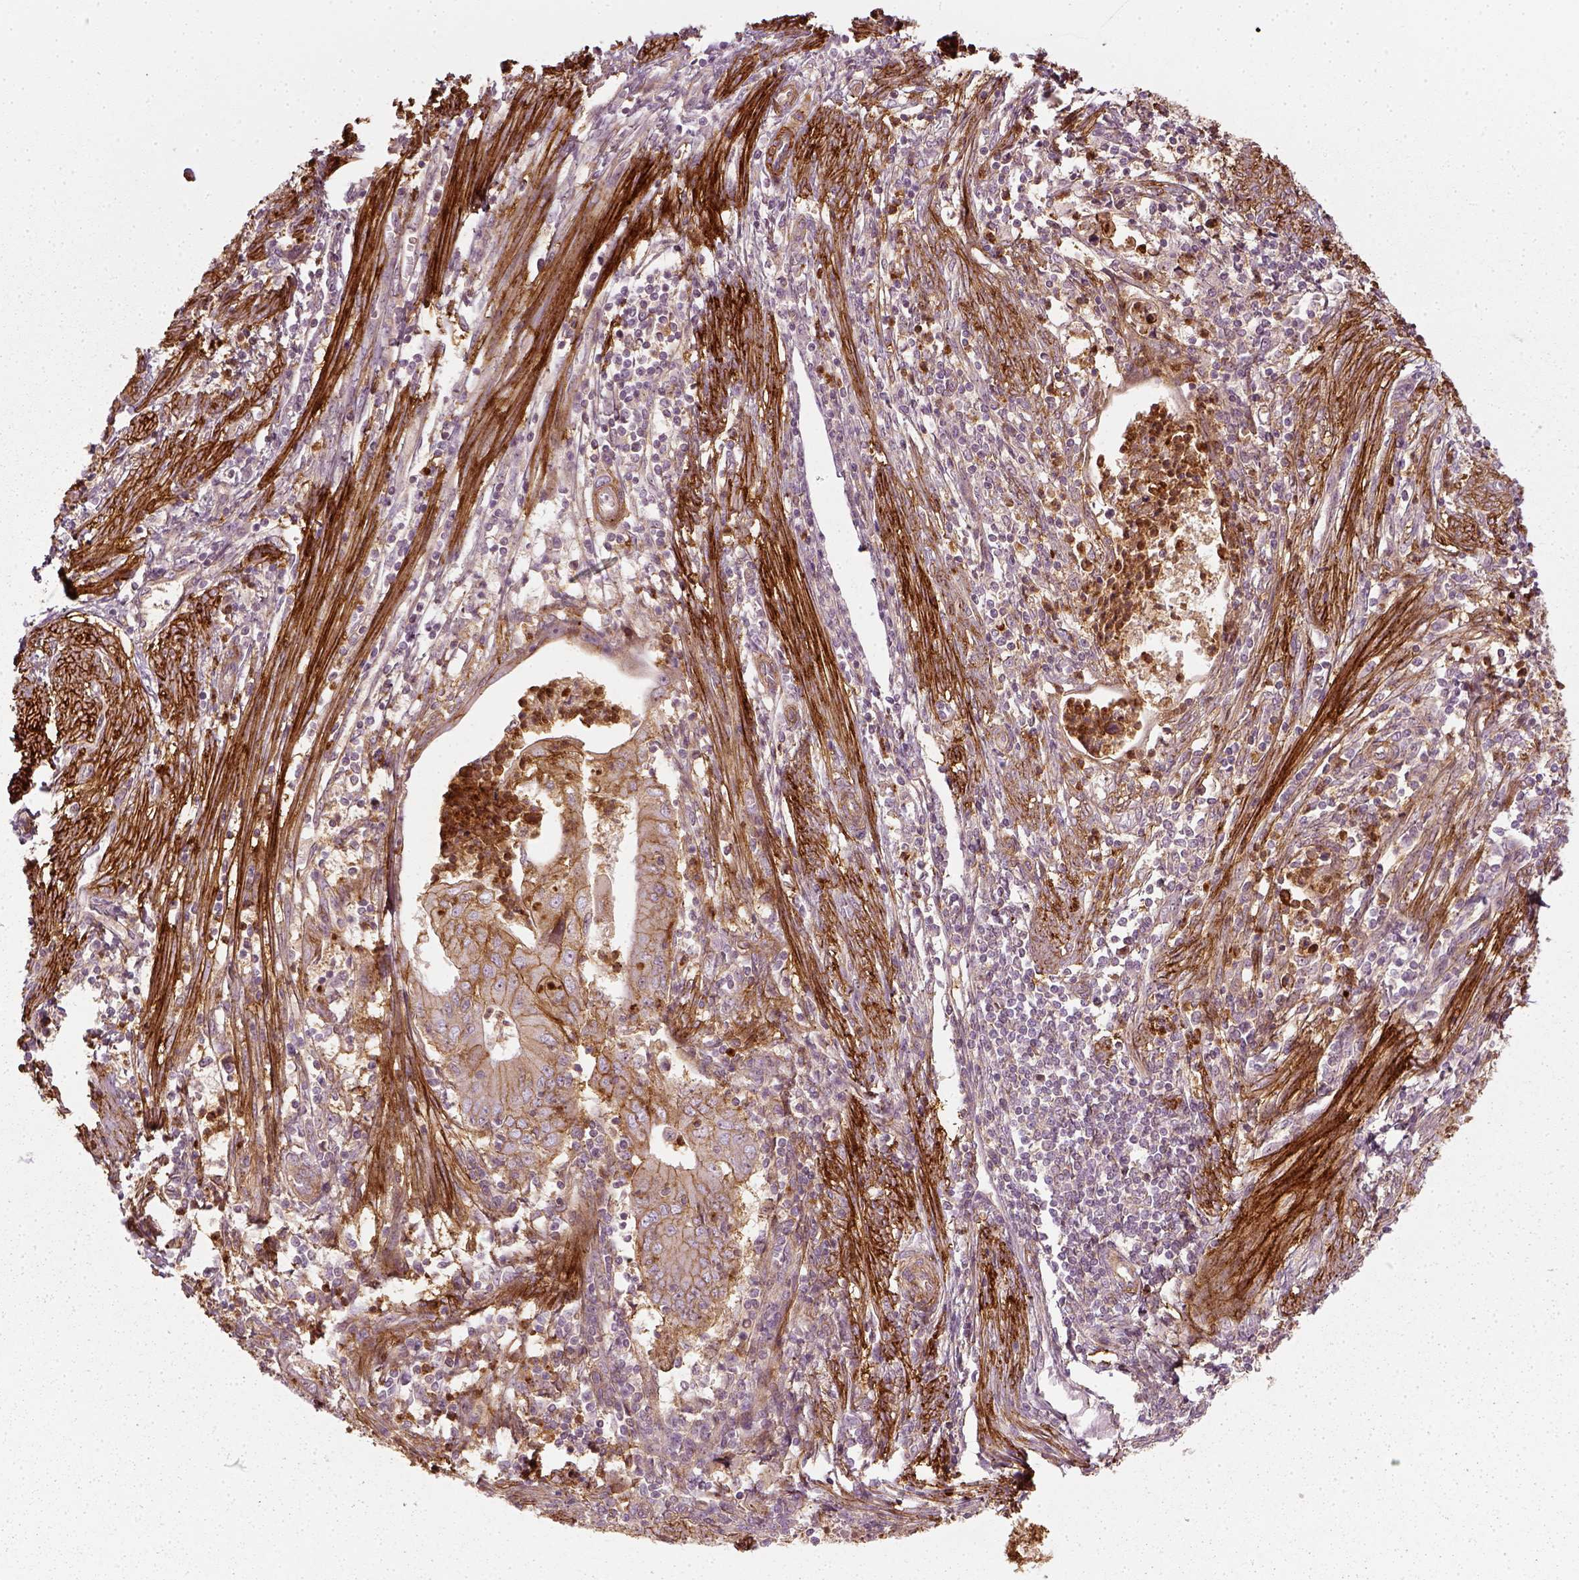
{"staining": {"intensity": "moderate", "quantity": ">75%", "location": "cytoplasmic/membranous"}, "tissue": "endometrial cancer", "cell_type": "Tumor cells", "image_type": "cancer", "snomed": [{"axis": "morphology", "description": "Adenocarcinoma, NOS"}, {"axis": "topography", "description": "Endometrium"}], "caption": "Human endometrial cancer stained for a protein (brown) reveals moderate cytoplasmic/membranous positive expression in about >75% of tumor cells.", "gene": "NPTN", "patient": {"sex": "female", "age": 50}}